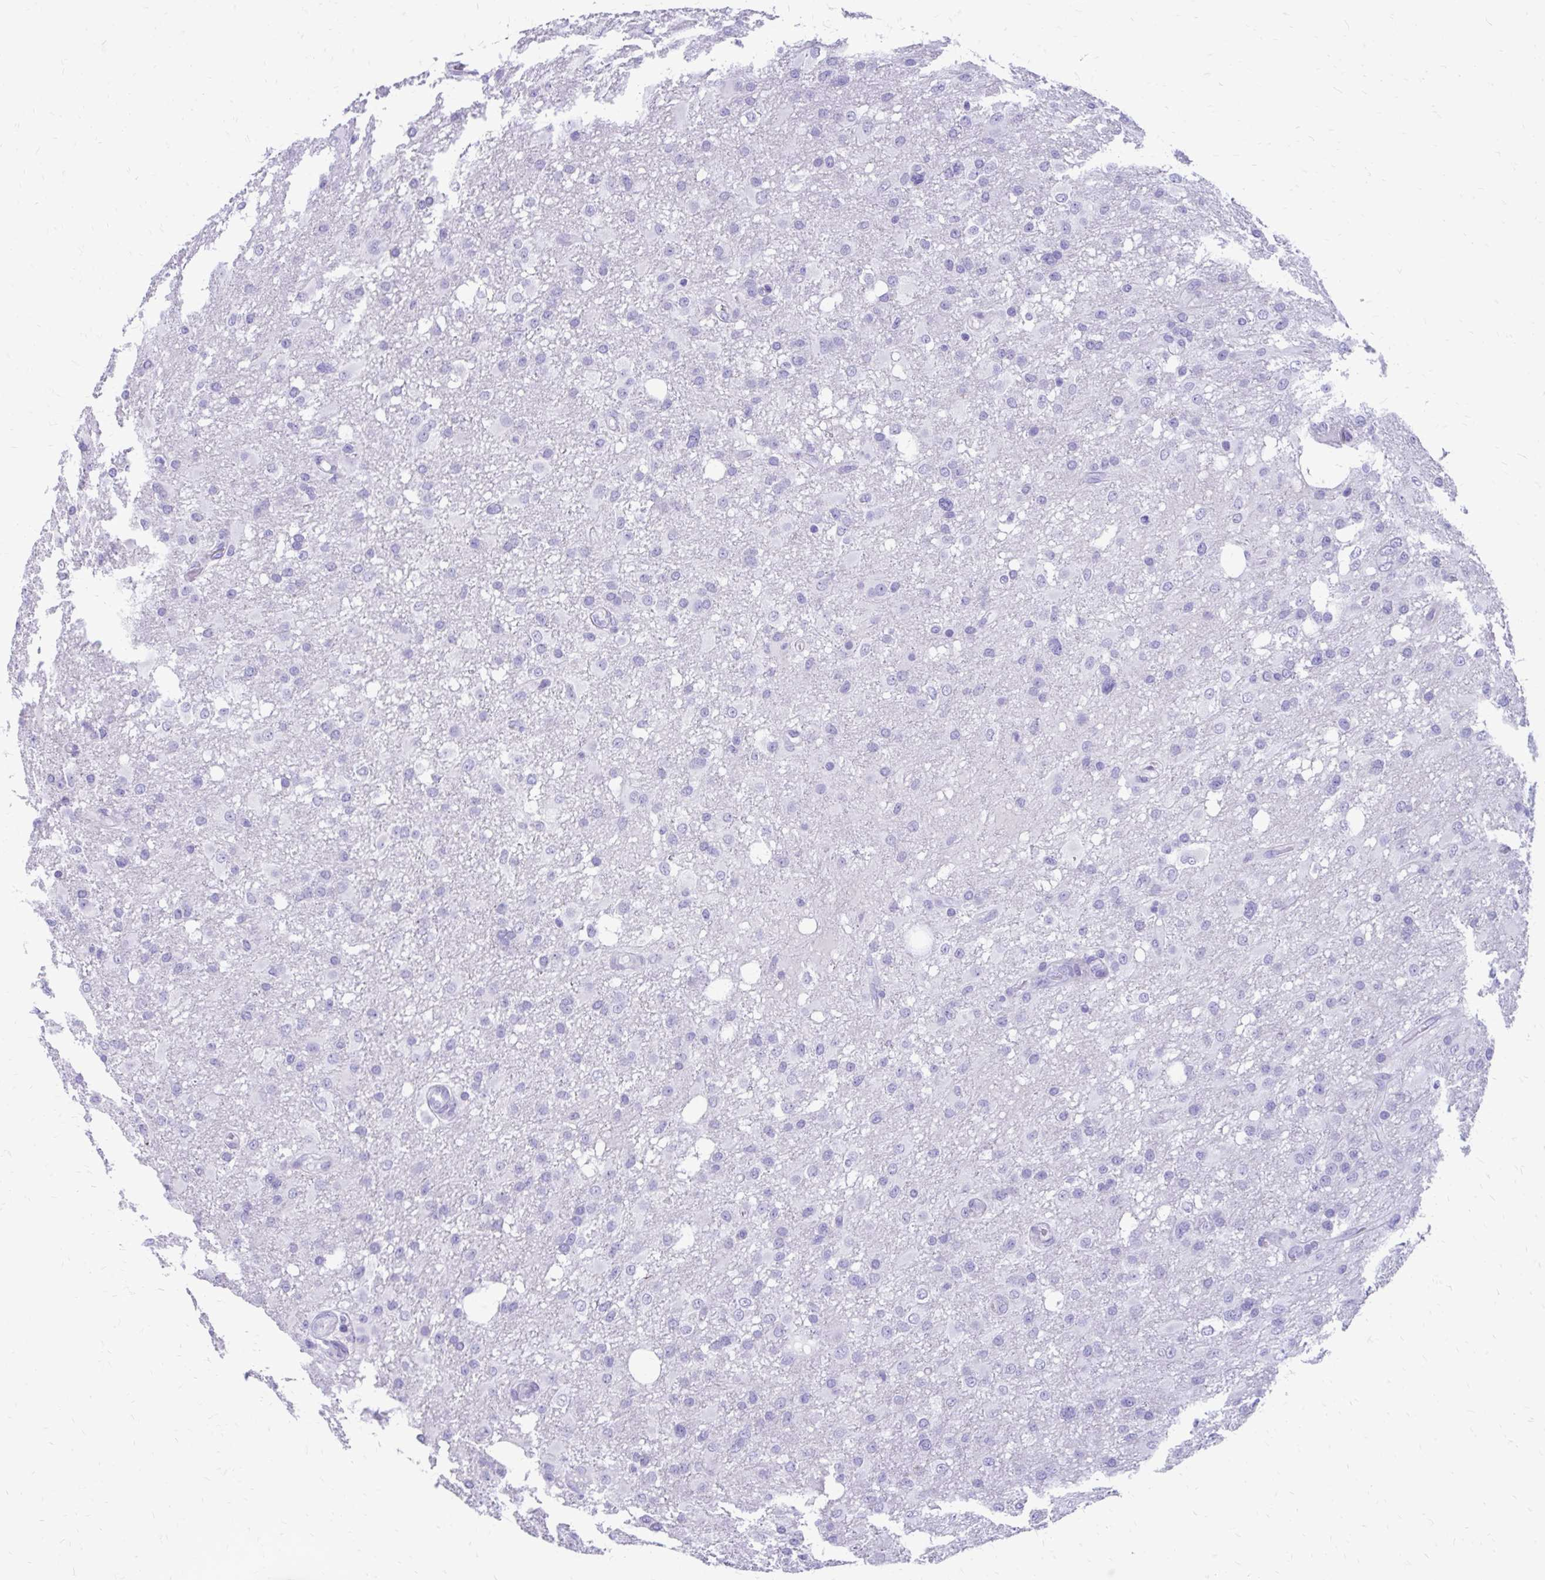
{"staining": {"intensity": "negative", "quantity": "none", "location": "none"}, "tissue": "glioma", "cell_type": "Tumor cells", "image_type": "cancer", "snomed": [{"axis": "morphology", "description": "Glioma, malignant, High grade"}, {"axis": "topography", "description": "Brain"}], "caption": "Human malignant glioma (high-grade) stained for a protein using IHC reveals no positivity in tumor cells.", "gene": "SATL1", "patient": {"sex": "male", "age": 53}}